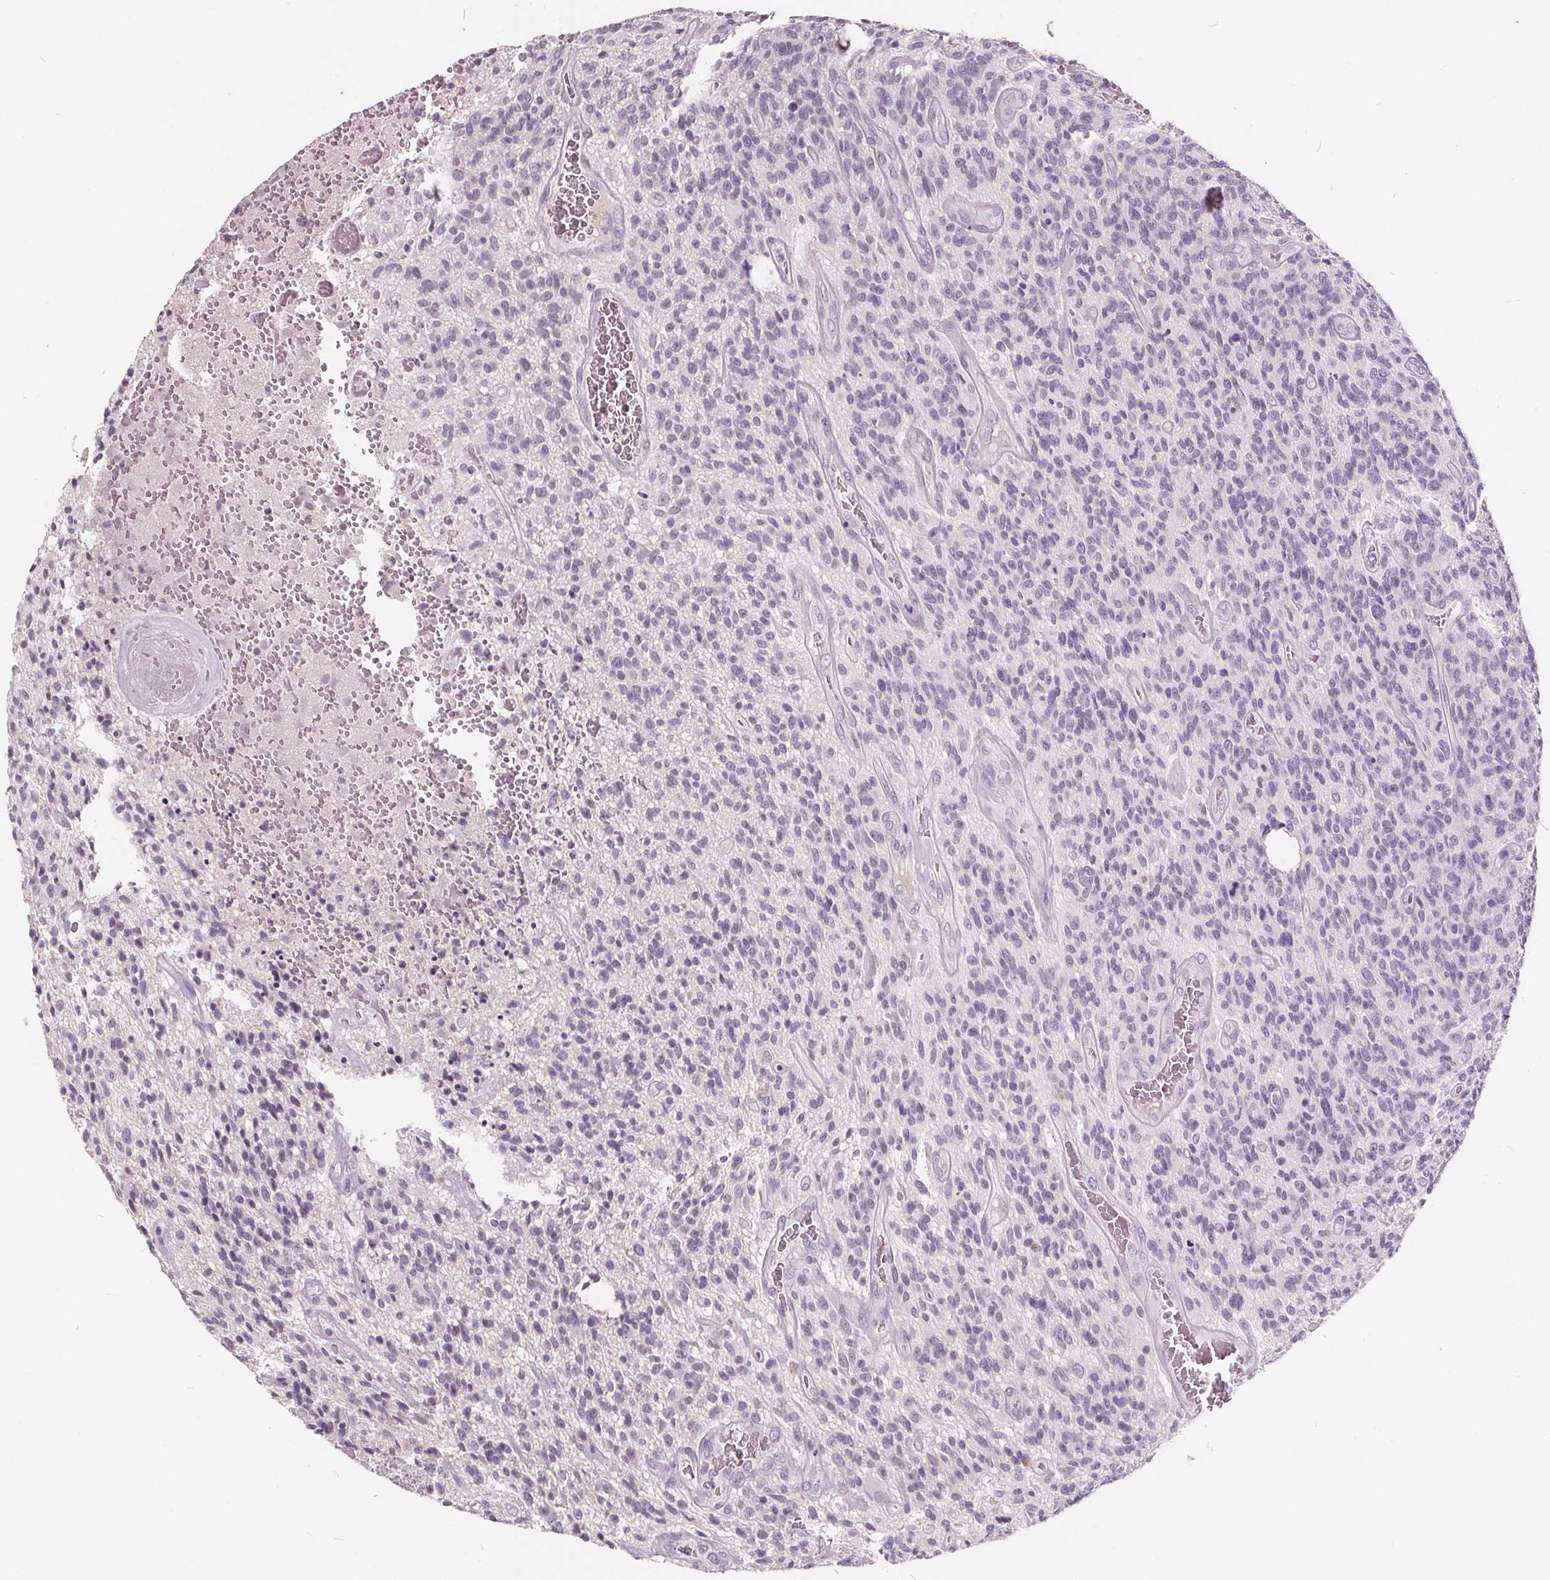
{"staining": {"intensity": "negative", "quantity": "none", "location": "none"}, "tissue": "glioma", "cell_type": "Tumor cells", "image_type": "cancer", "snomed": [{"axis": "morphology", "description": "Glioma, malignant, High grade"}, {"axis": "topography", "description": "Brain"}], "caption": "An image of glioma stained for a protein exhibits no brown staining in tumor cells.", "gene": "PLA2G2E", "patient": {"sex": "male", "age": 76}}